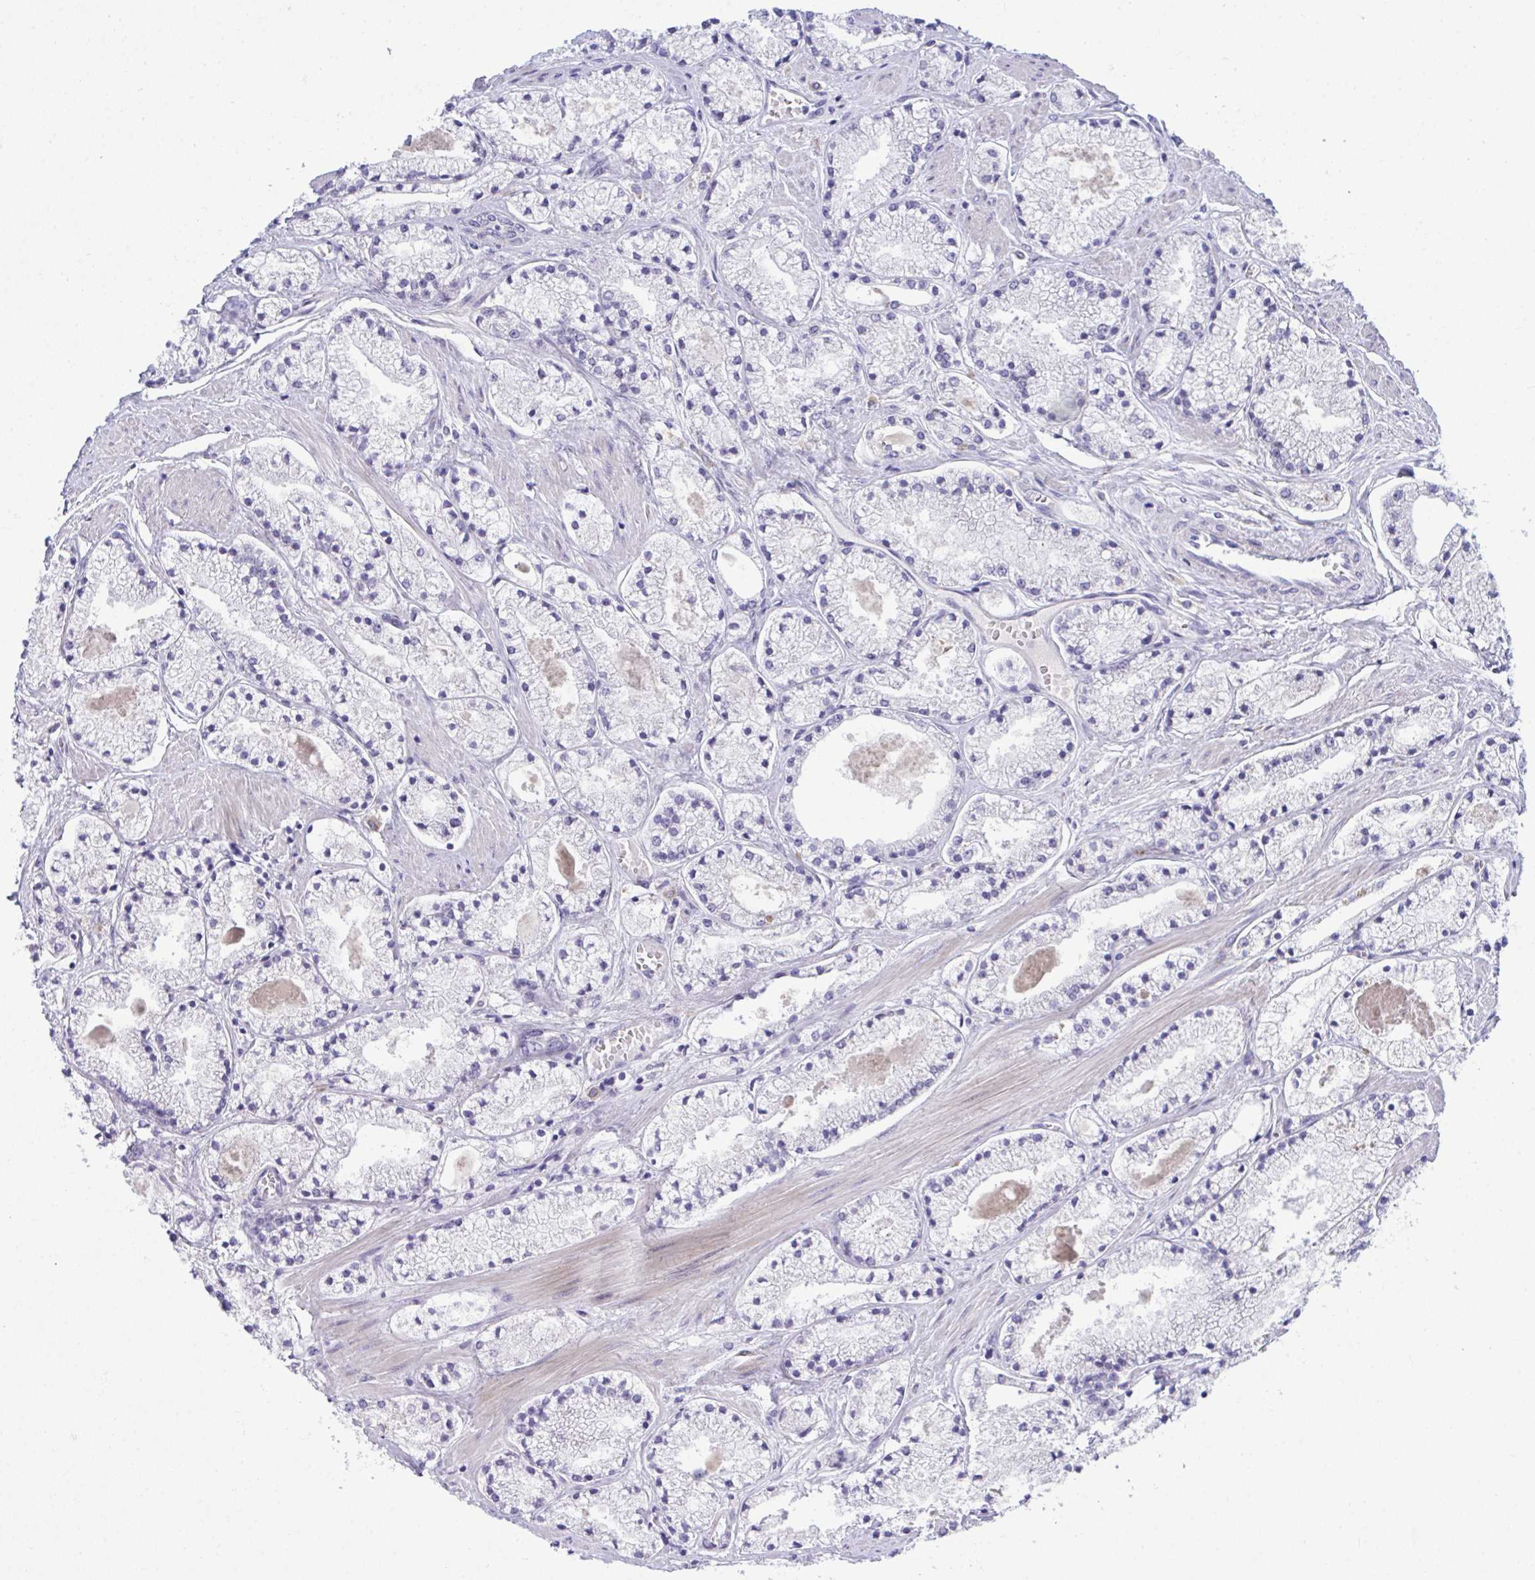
{"staining": {"intensity": "negative", "quantity": "none", "location": "none"}, "tissue": "prostate cancer", "cell_type": "Tumor cells", "image_type": "cancer", "snomed": [{"axis": "morphology", "description": "Adenocarcinoma, High grade"}, {"axis": "topography", "description": "Prostate"}], "caption": "An IHC histopathology image of prostate high-grade adenocarcinoma is shown. There is no staining in tumor cells of prostate high-grade adenocarcinoma.", "gene": "MED9", "patient": {"sex": "male", "age": 63}}